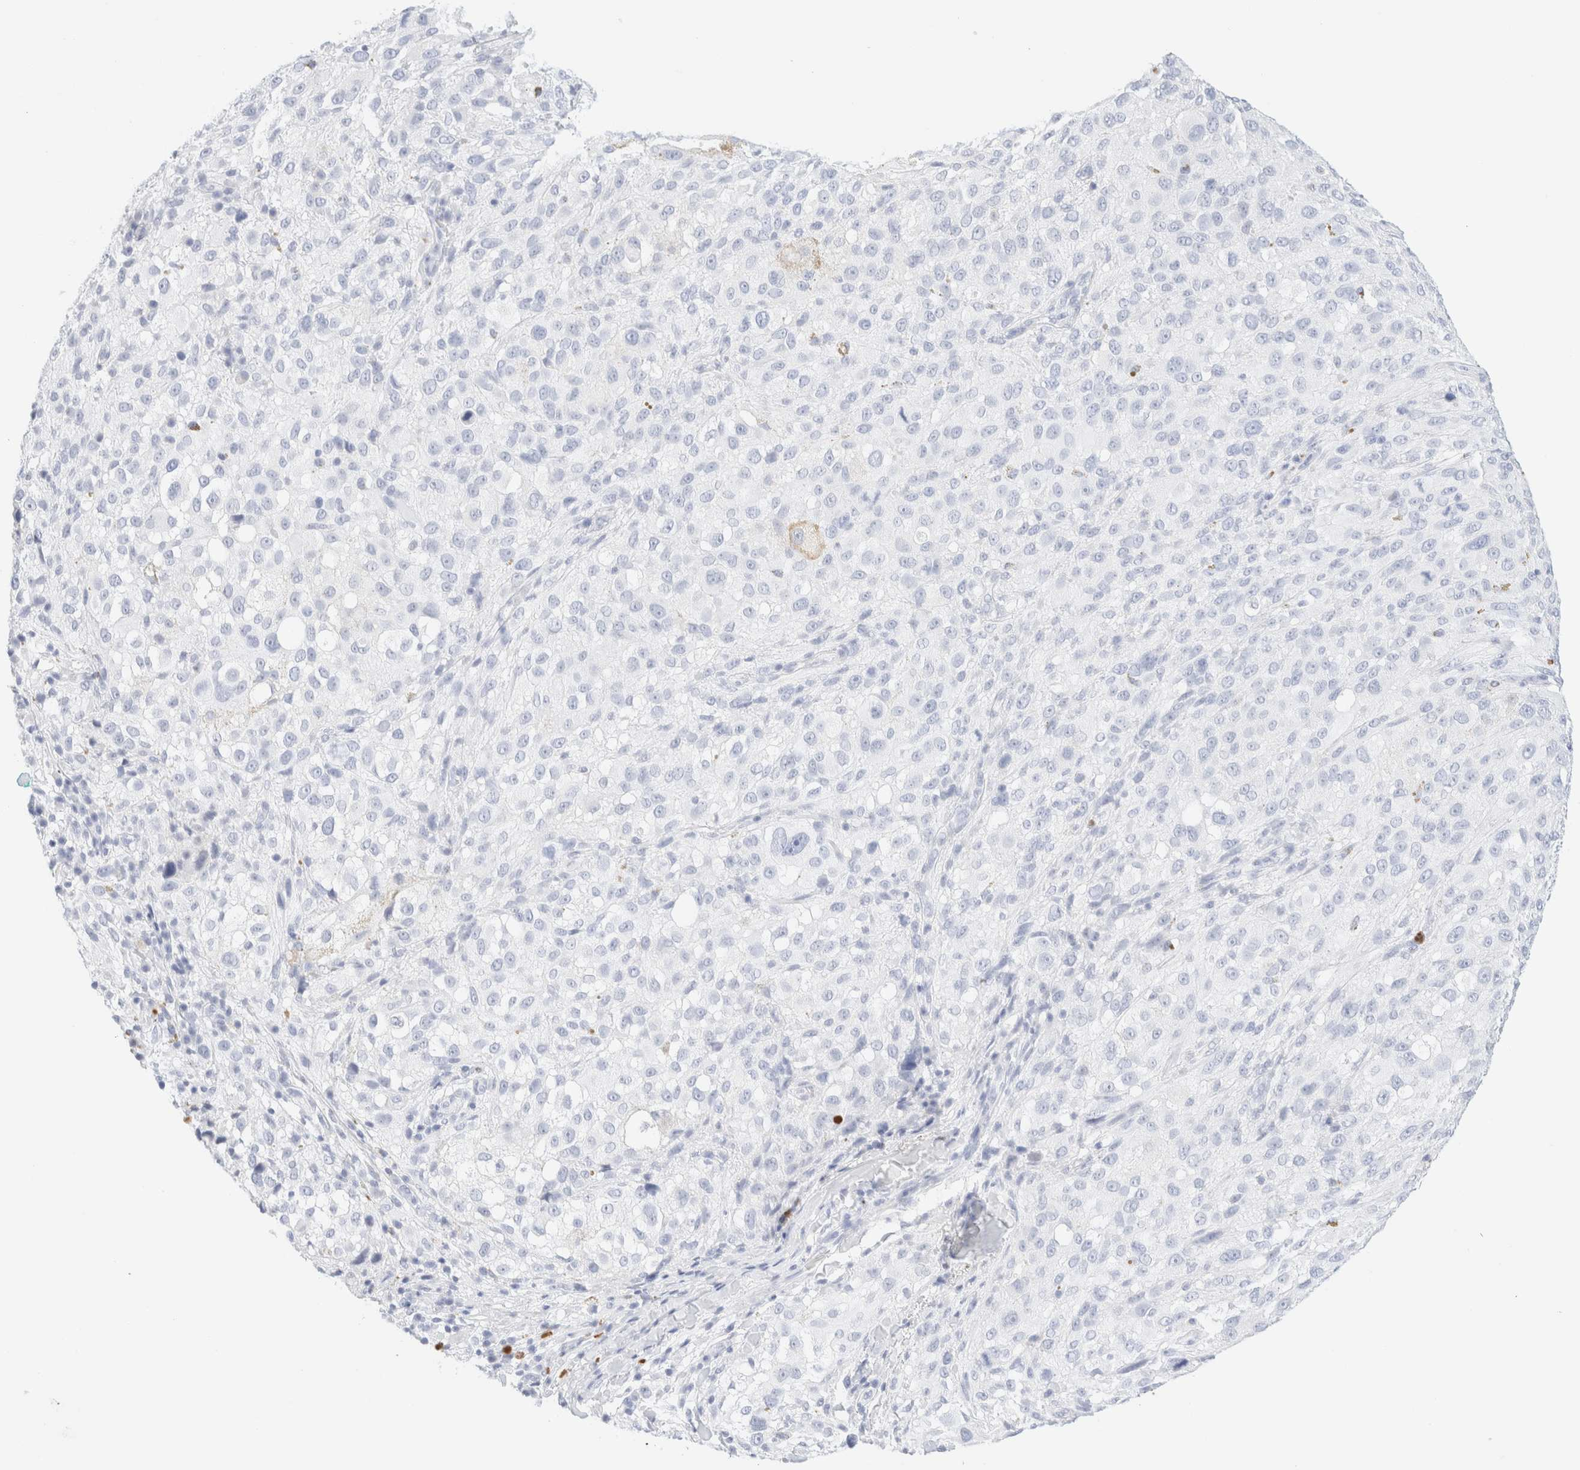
{"staining": {"intensity": "negative", "quantity": "none", "location": "none"}, "tissue": "melanoma", "cell_type": "Tumor cells", "image_type": "cancer", "snomed": [{"axis": "morphology", "description": "Necrosis, NOS"}, {"axis": "morphology", "description": "Malignant melanoma, NOS"}, {"axis": "topography", "description": "Skin"}], "caption": "Human melanoma stained for a protein using IHC reveals no positivity in tumor cells.", "gene": "KRT15", "patient": {"sex": "female", "age": 87}}